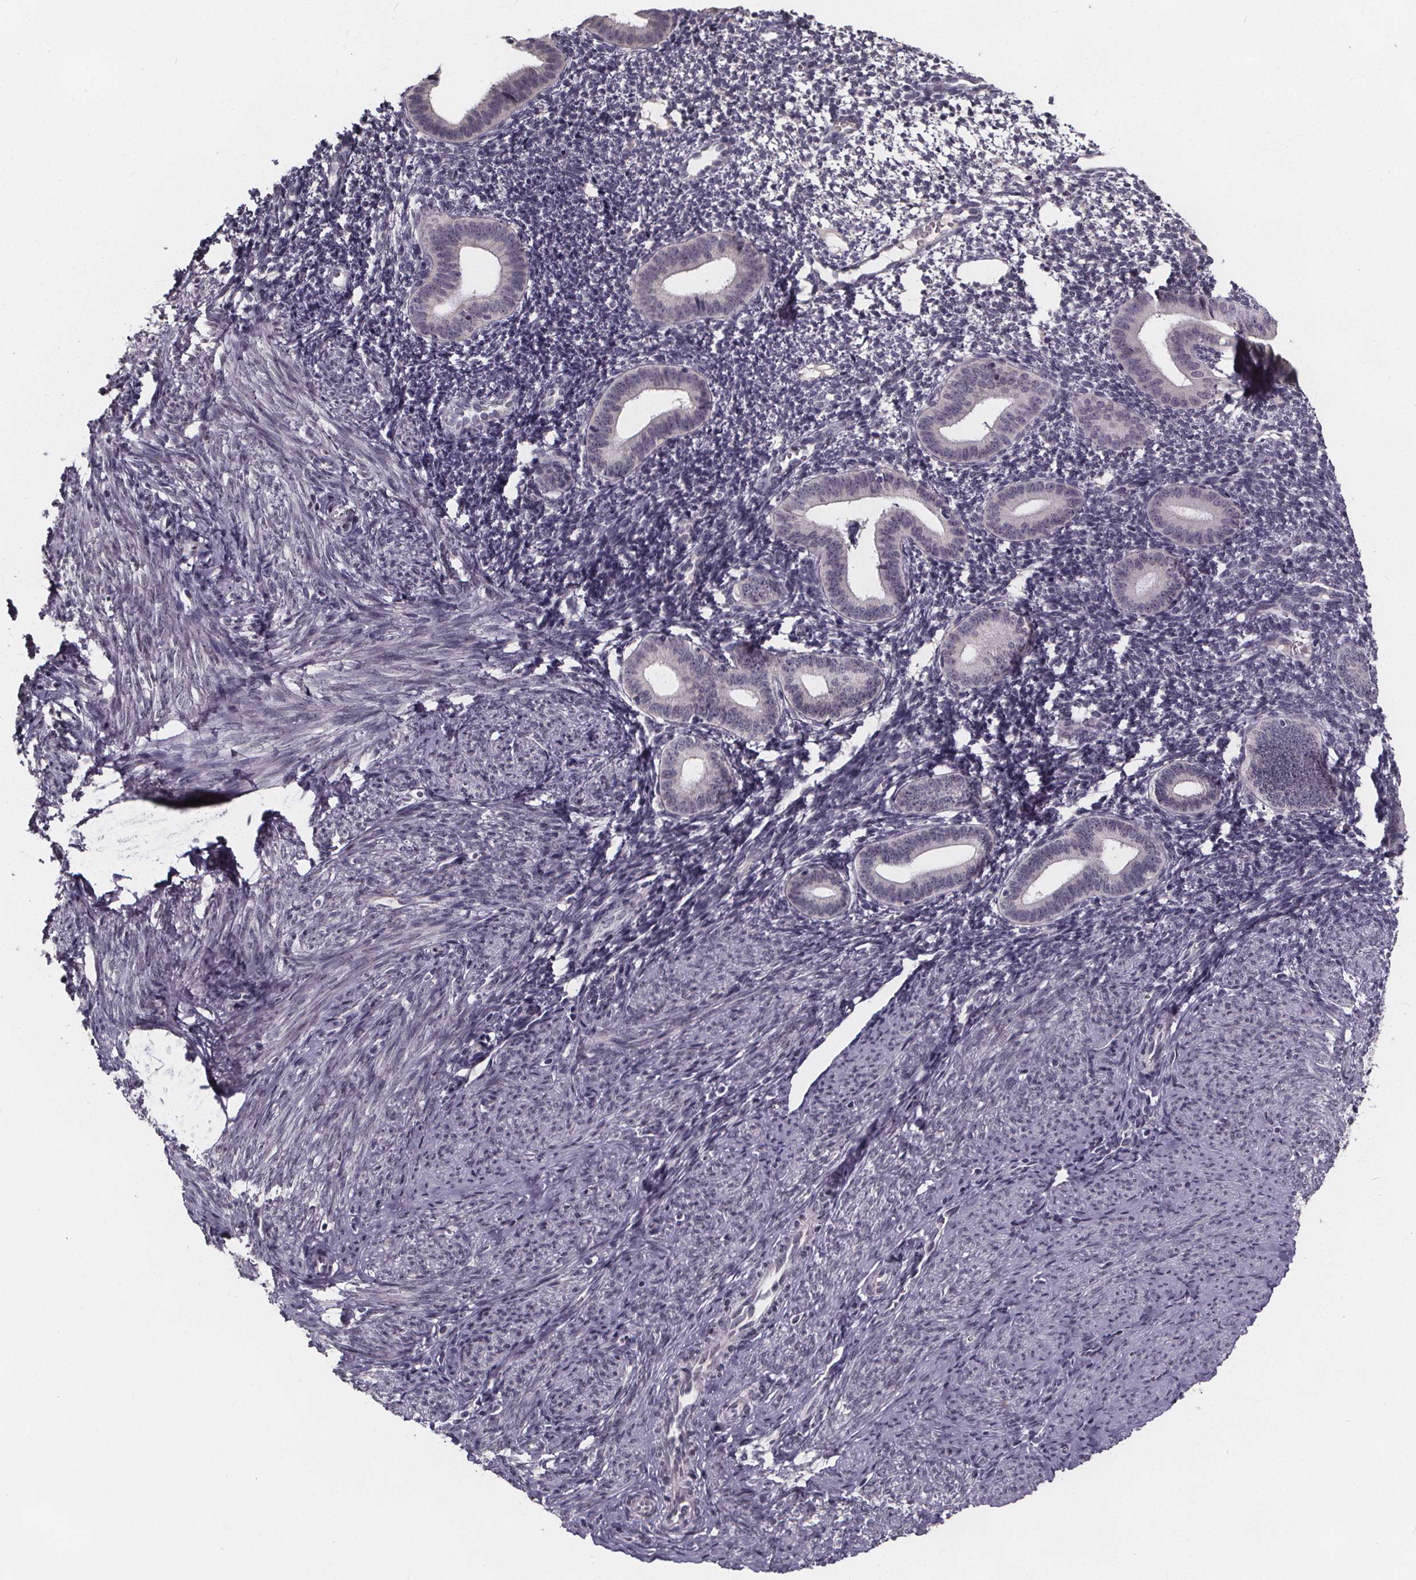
{"staining": {"intensity": "negative", "quantity": "none", "location": "none"}, "tissue": "endometrium", "cell_type": "Cells in endometrial stroma", "image_type": "normal", "snomed": [{"axis": "morphology", "description": "Normal tissue, NOS"}, {"axis": "topography", "description": "Endometrium"}], "caption": "Endometrium stained for a protein using immunohistochemistry (IHC) shows no staining cells in endometrial stroma.", "gene": "FAM181B", "patient": {"sex": "female", "age": 40}}